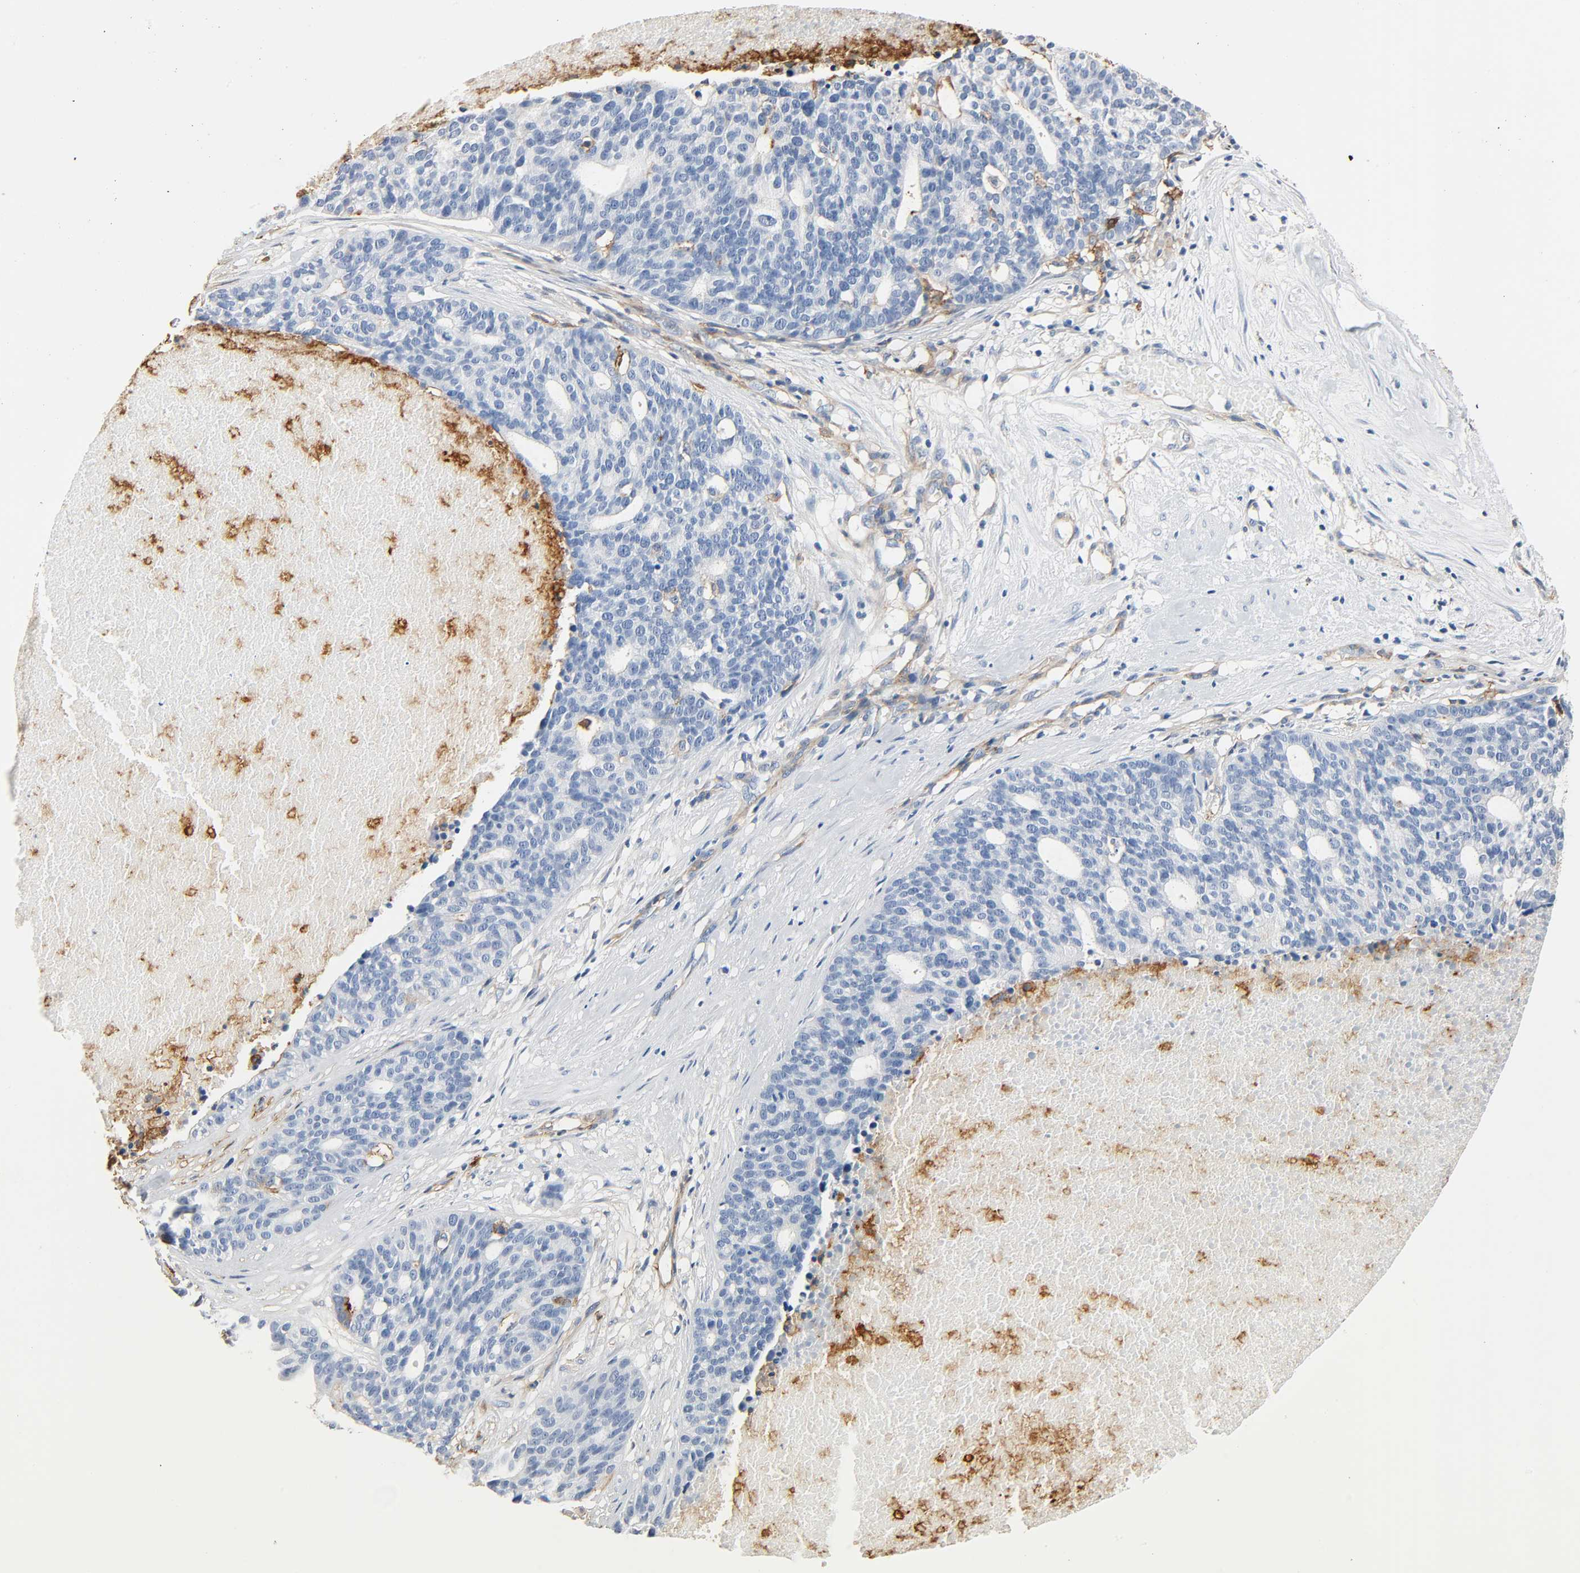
{"staining": {"intensity": "negative", "quantity": "none", "location": "none"}, "tissue": "ovarian cancer", "cell_type": "Tumor cells", "image_type": "cancer", "snomed": [{"axis": "morphology", "description": "Cystadenocarcinoma, serous, NOS"}, {"axis": "topography", "description": "Ovary"}], "caption": "An image of human serous cystadenocarcinoma (ovarian) is negative for staining in tumor cells.", "gene": "ANPEP", "patient": {"sex": "female", "age": 59}}